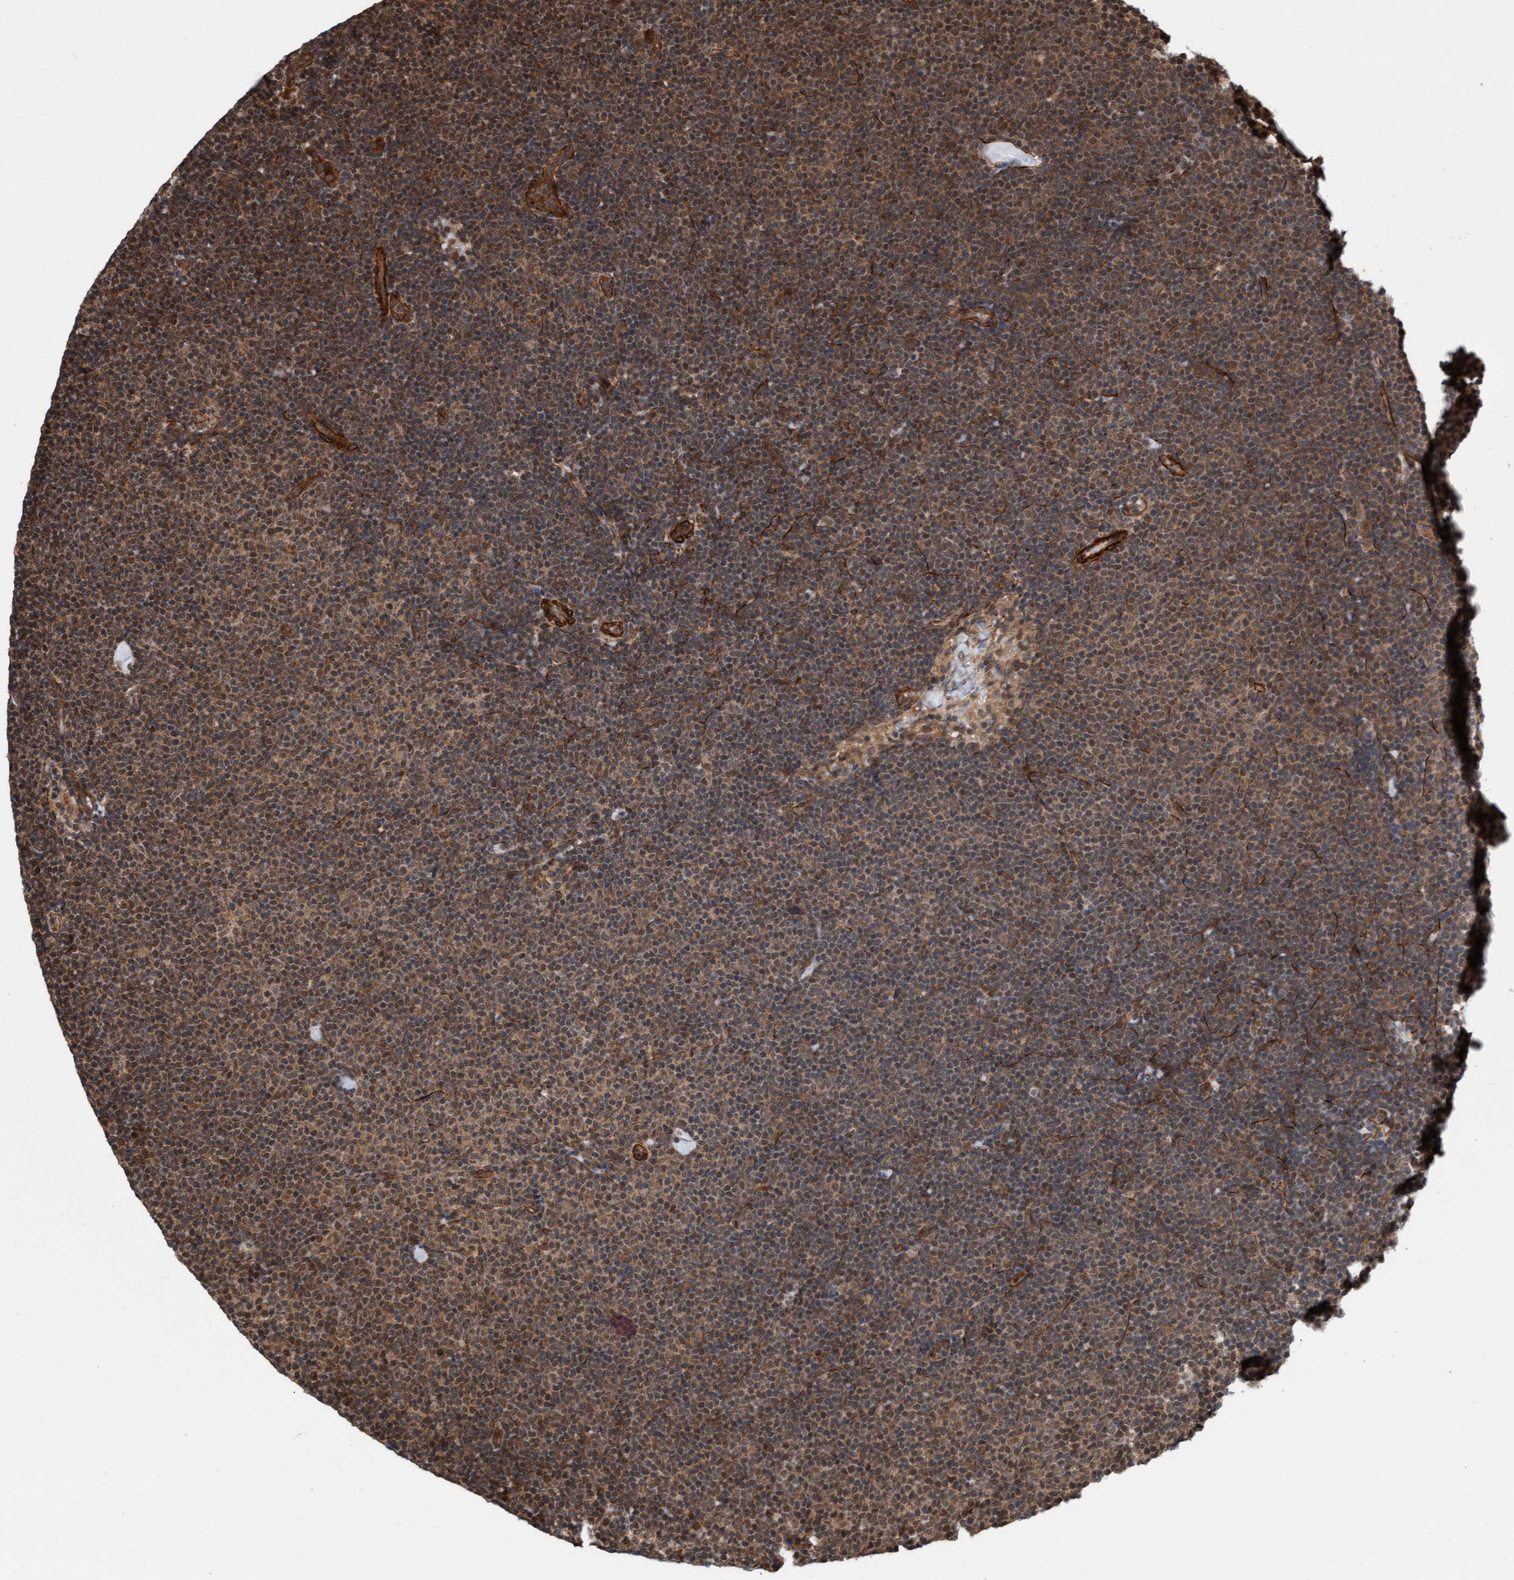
{"staining": {"intensity": "moderate", "quantity": ">75%", "location": "cytoplasmic/membranous,nuclear"}, "tissue": "lymphoma", "cell_type": "Tumor cells", "image_type": "cancer", "snomed": [{"axis": "morphology", "description": "Malignant lymphoma, non-Hodgkin's type, Low grade"}, {"axis": "topography", "description": "Lymph node"}], "caption": "A brown stain highlights moderate cytoplasmic/membranous and nuclear expression of a protein in human lymphoma tumor cells. (IHC, brightfield microscopy, high magnification).", "gene": "STXBP4", "patient": {"sex": "female", "age": 53}}